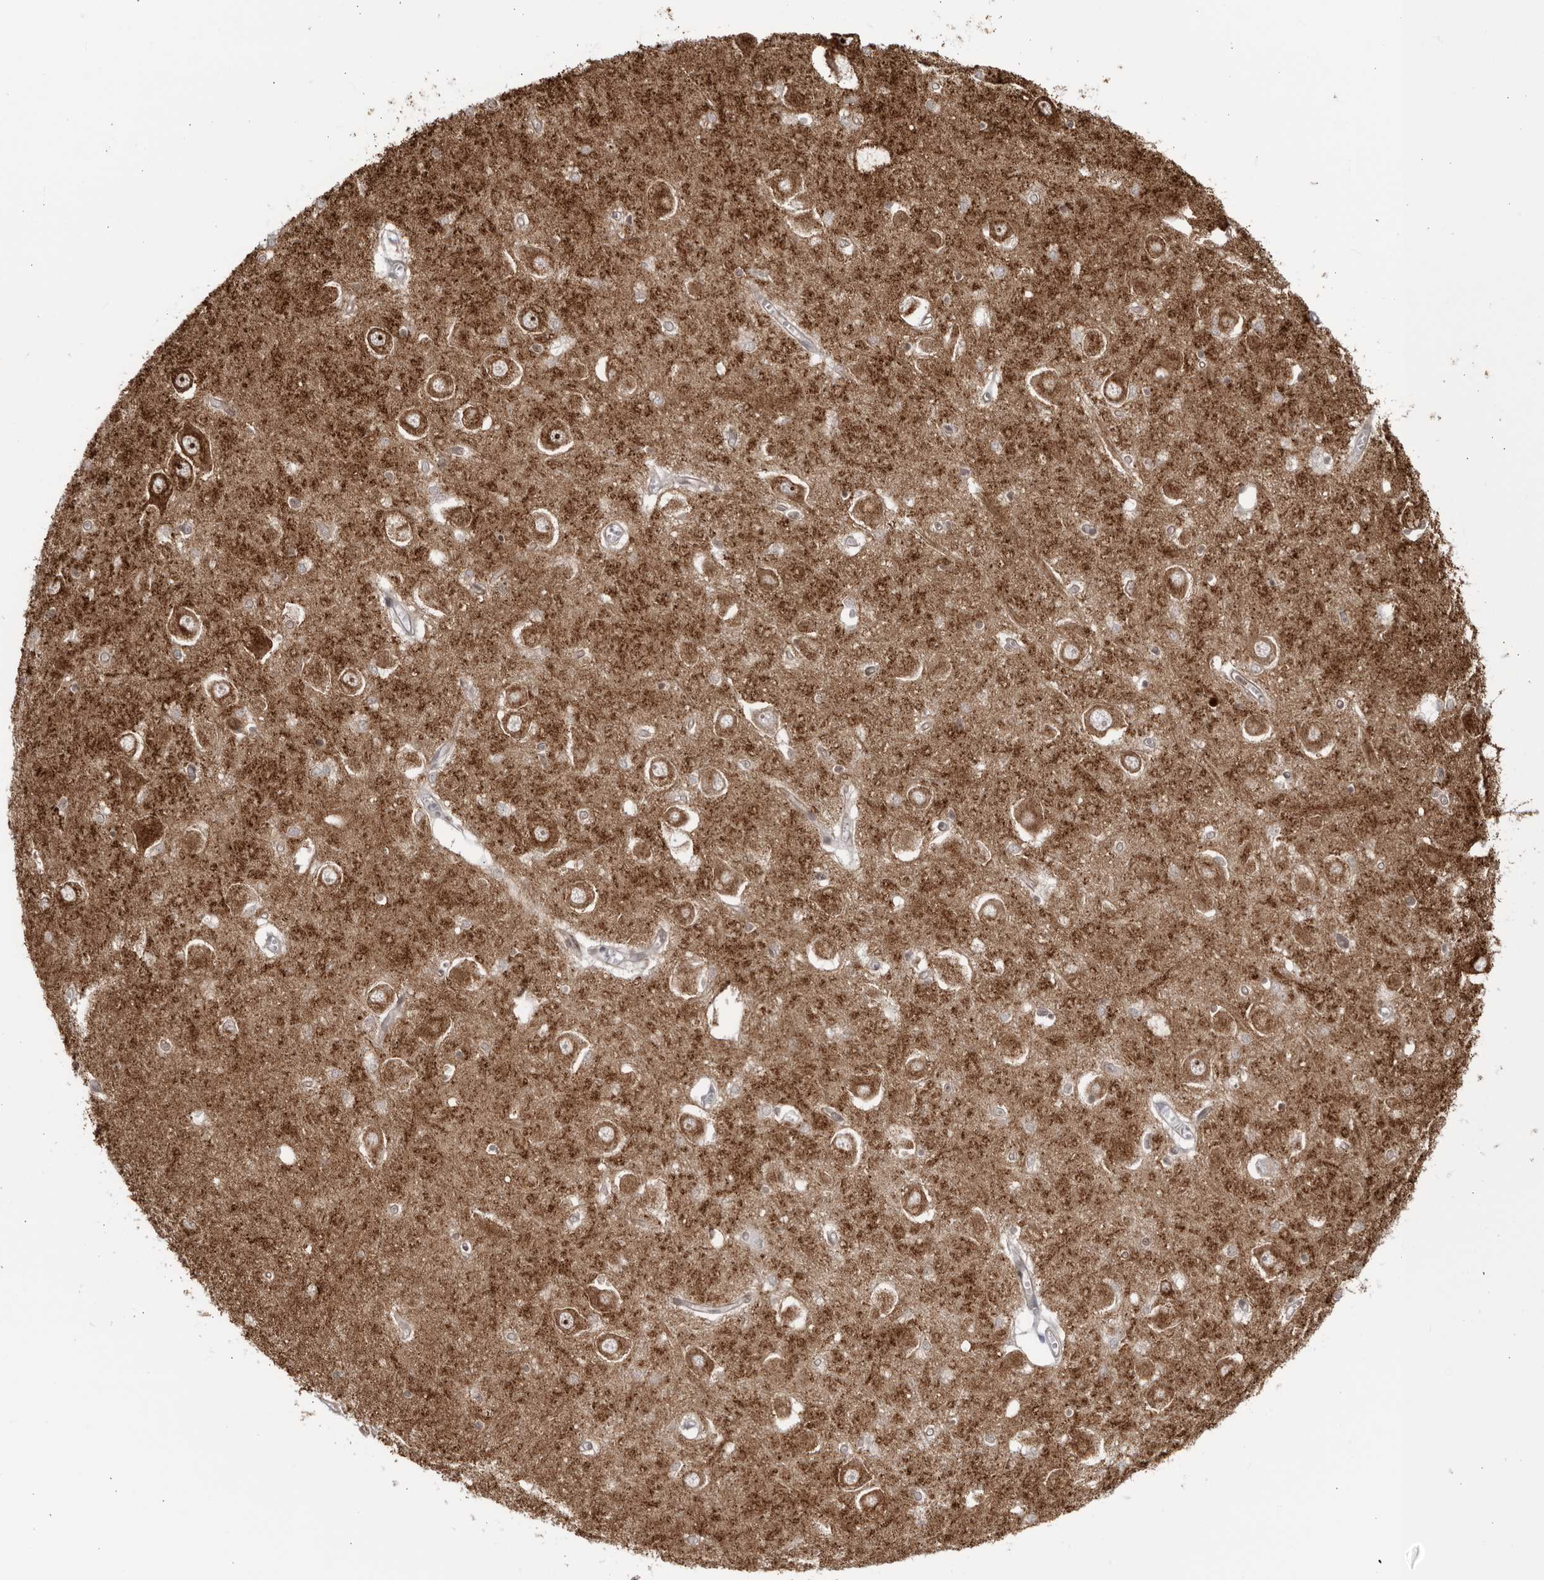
{"staining": {"intensity": "moderate", "quantity": "25%-75%", "location": "cytoplasmic/membranous"}, "tissue": "hippocampus", "cell_type": "Glial cells", "image_type": "normal", "snomed": [{"axis": "morphology", "description": "Normal tissue, NOS"}, {"axis": "topography", "description": "Hippocampus"}], "caption": "Protein staining of normal hippocampus reveals moderate cytoplasmic/membranous positivity in about 25%-75% of glial cells. The staining was performed using DAB (3,3'-diaminobenzidine) to visualize the protein expression in brown, while the nuclei were stained in blue with hematoxylin (Magnification: 20x).", "gene": "RBM34", "patient": {"sex": "male", "age": 70}}